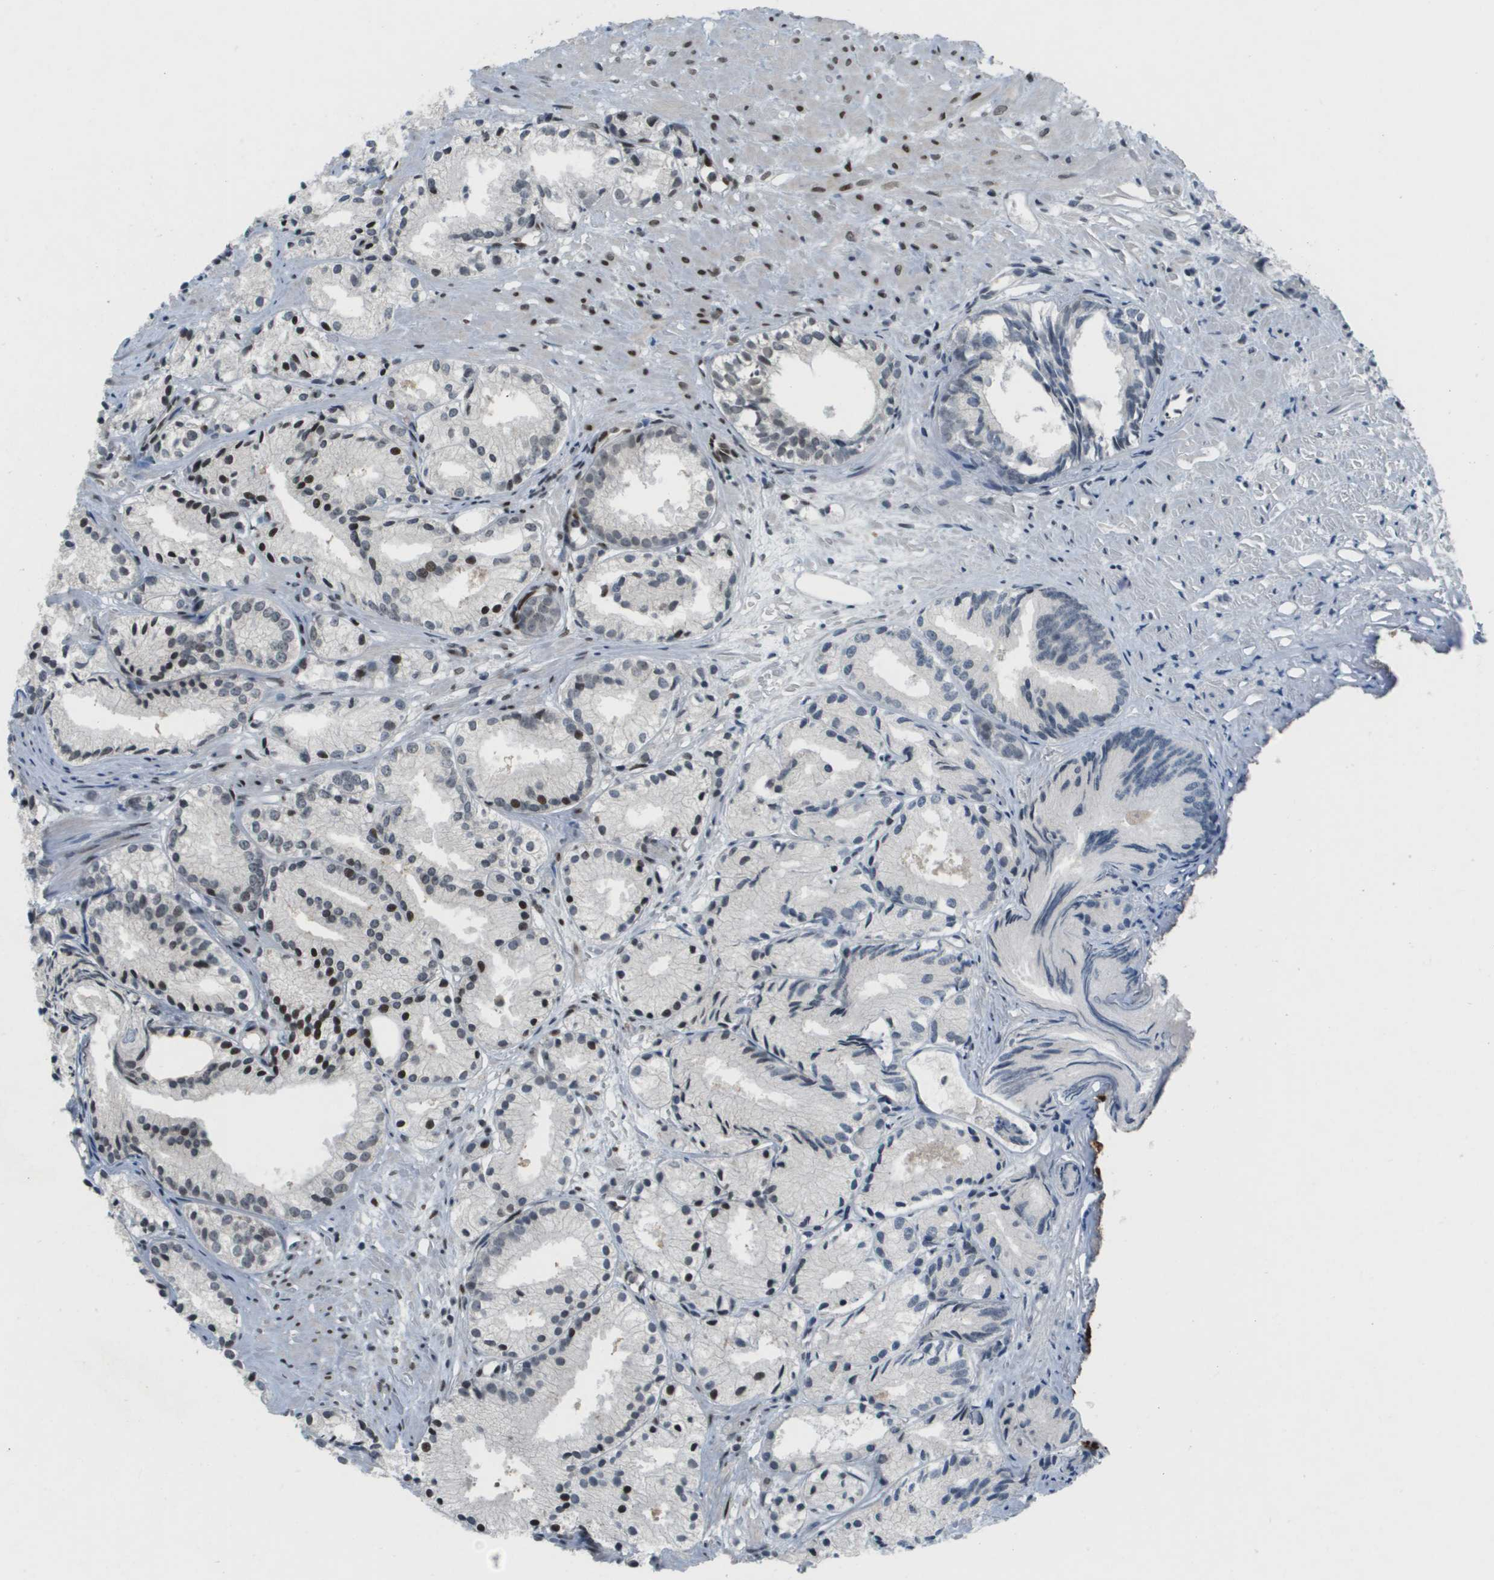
{"staining": {"intensity": "strong", "quantity": "<25%", "location": "nuclear"}, "tissue": "prostate cancer", "cell_type": "Tumor cells", "image_type": "cancer", "snomed": [{"axis": "morphology", "description": "Adenocarcinoma, Low grade"}, {"axis": "topography", "description": "Prostate"}], "caption": "Prostate cancer (adenocarcinoma (low-grade)) was stained to show a protein in brown. There is medium levels of strong nuclear positivity in approximately <25% of tumor cells. The staining was performed using DAB (3,3'-diaminobenzidine), with brown indicating positive protein expression. Nuclei are stained blue with hematoxylin.", "gene": "IRF7", "patient": {"sex": "male", "age": 72}}